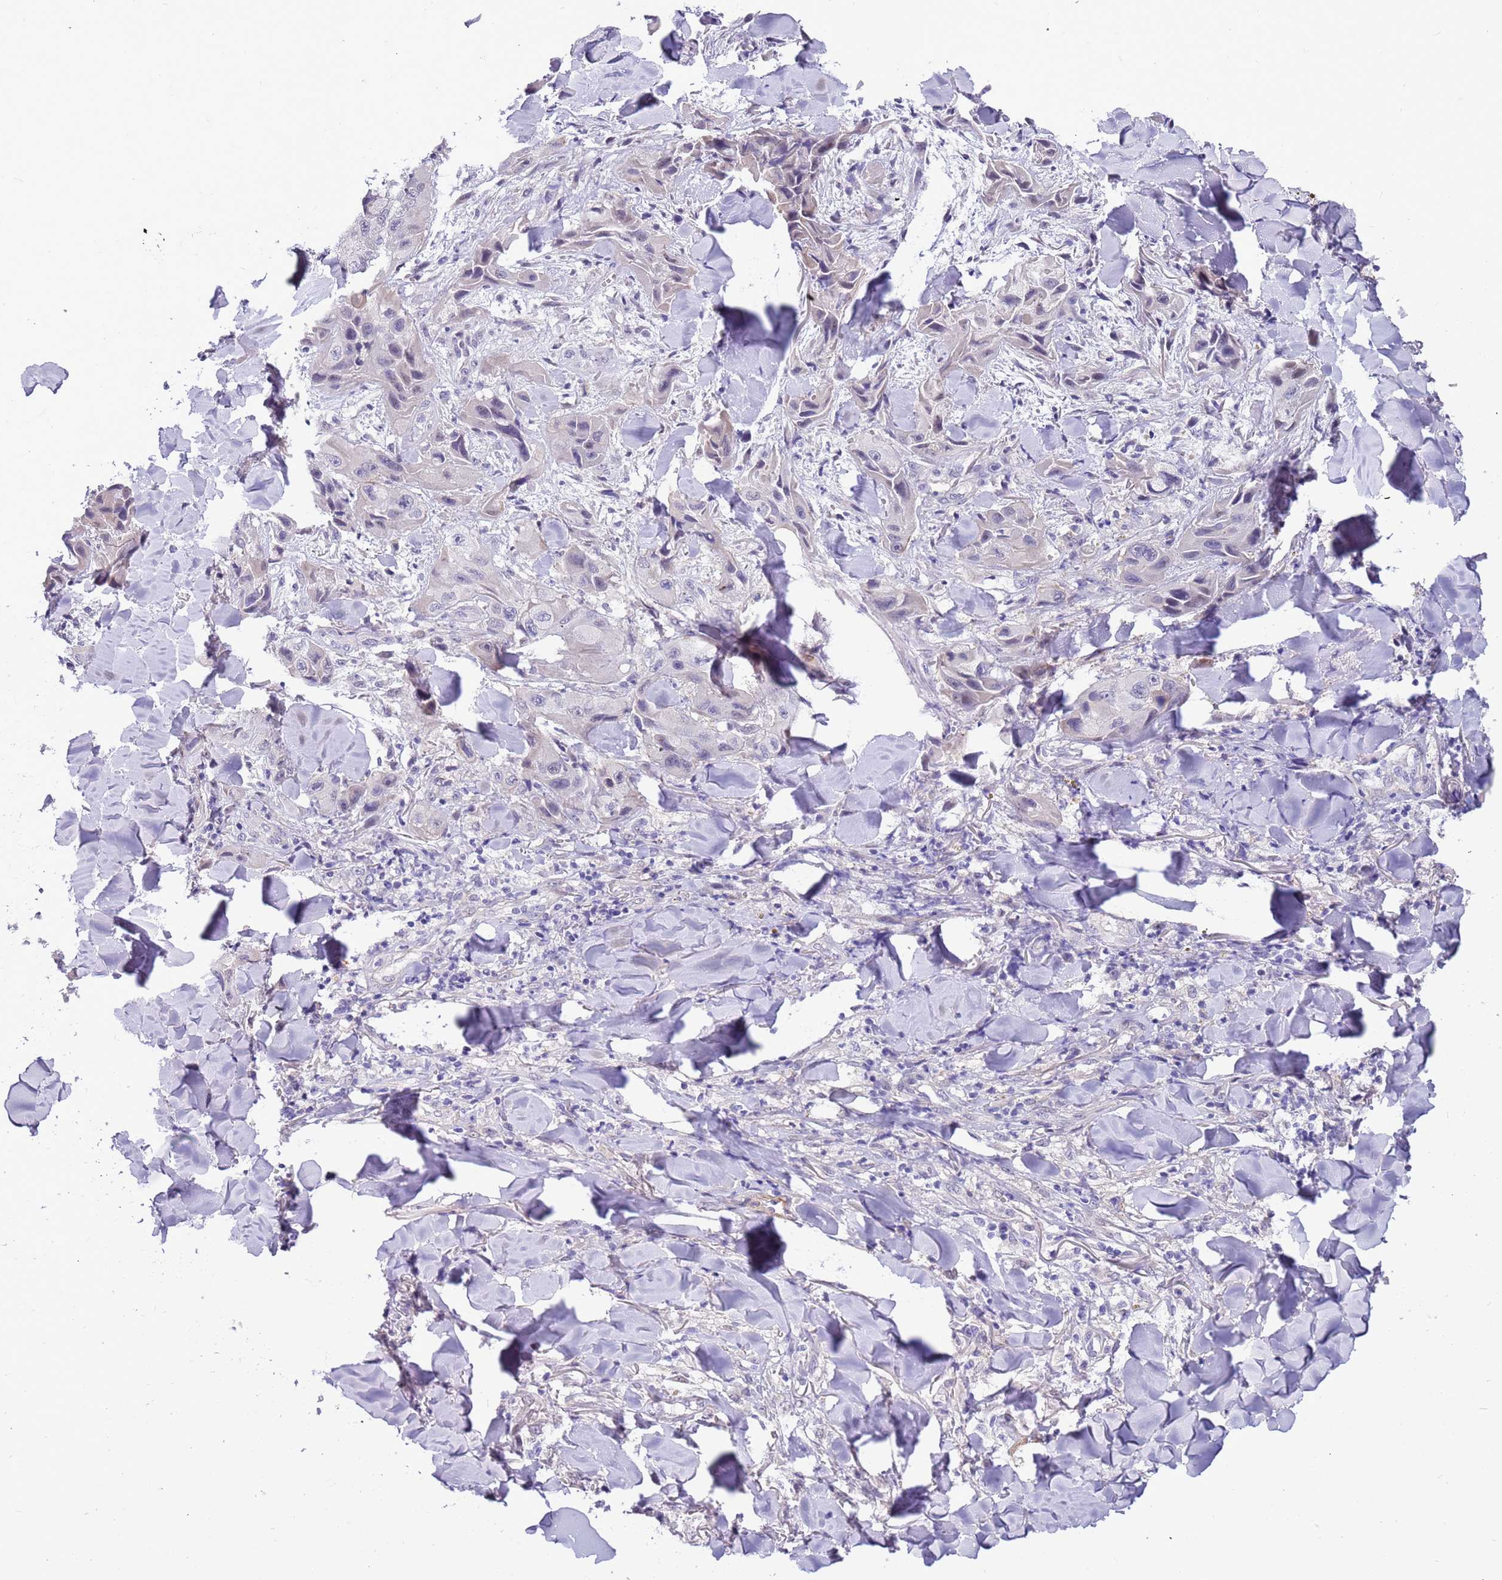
{"staining": {"intensity": "negative", "quantity": "none", "location": "none"}, "tissue": "skin cancer", "cell_type": "Tumor cells", "image_type": "cancer", "snomed": [{"axis": "morphology", "description": "Squamous cell carcinoma, NOS"}, {"axis": "topography", "description": "Skin"}, {"axis": "topography", "description": "Subcutis"}], "caption": "Skin squamous cell carcinoma stained for a protein using IHC reveals no expression tumor cells.", "gene": "PLEKHH1", "patient": {"sex": "male", "age": 73}}